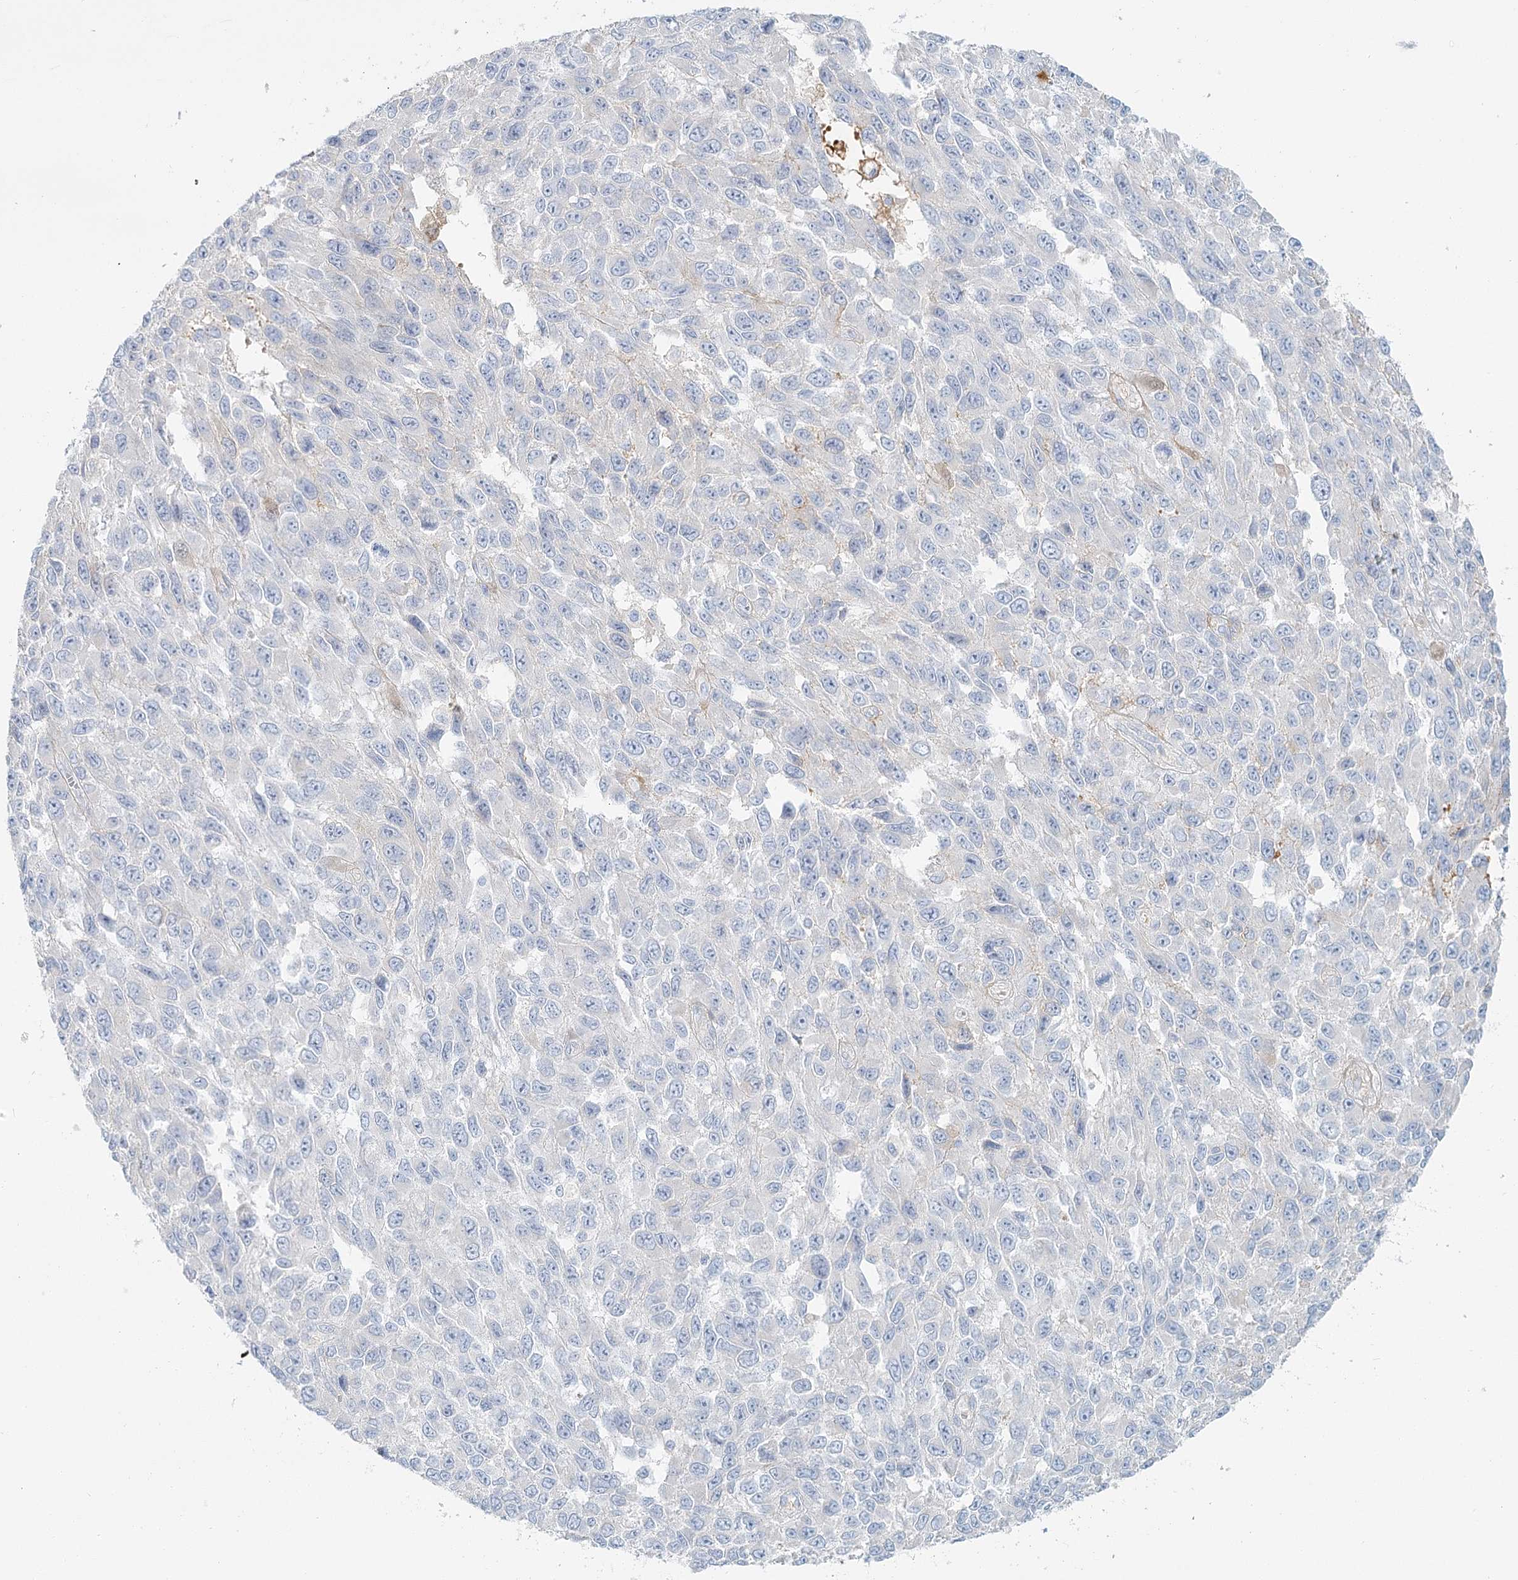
{"staining": {"intensity": "negative", "quantity": "none", "location": "none"}, "tissue": "melanoma", "cell_type": "Tumor cells", "image_type": "cancer", "snomed": [{"axis": "morphology", "description": "Malignant melanoma, NOS"}, {"axis": "topography", "description": "Skin"}], "caption": "IHC photomicrograph of neoplastic tissue: melanoma stained with DAB demonstrates no significant protein expression in tumor cells. (DAB IHC visualized using brightfield microscopy, high magnification).", "gene": "DMGDH", "patient": {"sex": "female", "age": 96}}